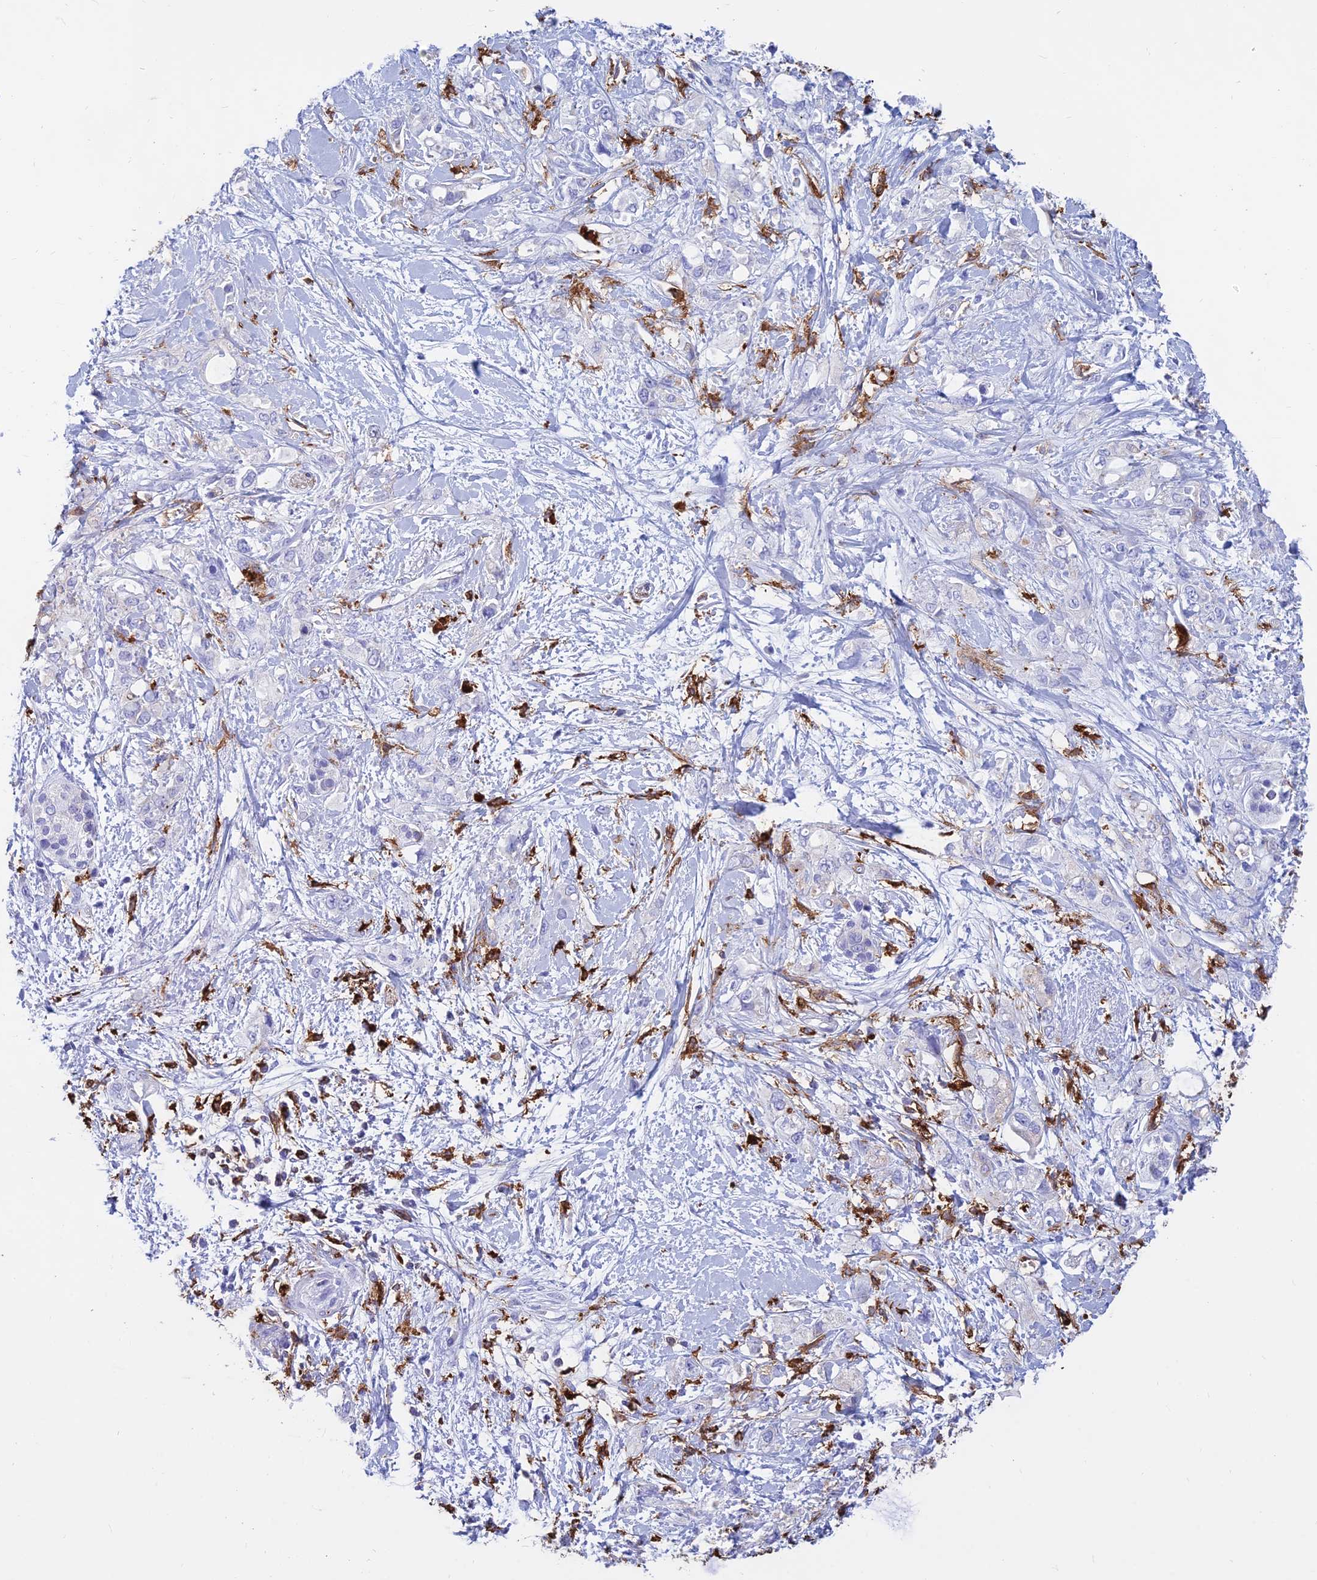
{"staining": {"intensity": "negative", "quantity": "none", "location": "none"}, "tissue": "pancreatic cancer", "cell_type": "Tumor cells", "image_type": "cancer", "snomed": [{"axis": "morphology", "description": "Adenocarcinoma, NOS"}, {"axis": "topography", "description": "Pancreas"}], "caption": "This is an IHC photomicrograph of pancreatic cancer. There is no staining in tumor cells.", "gene": "HLA-DRB1", "patient": {"sex": "female", "age": 56}}